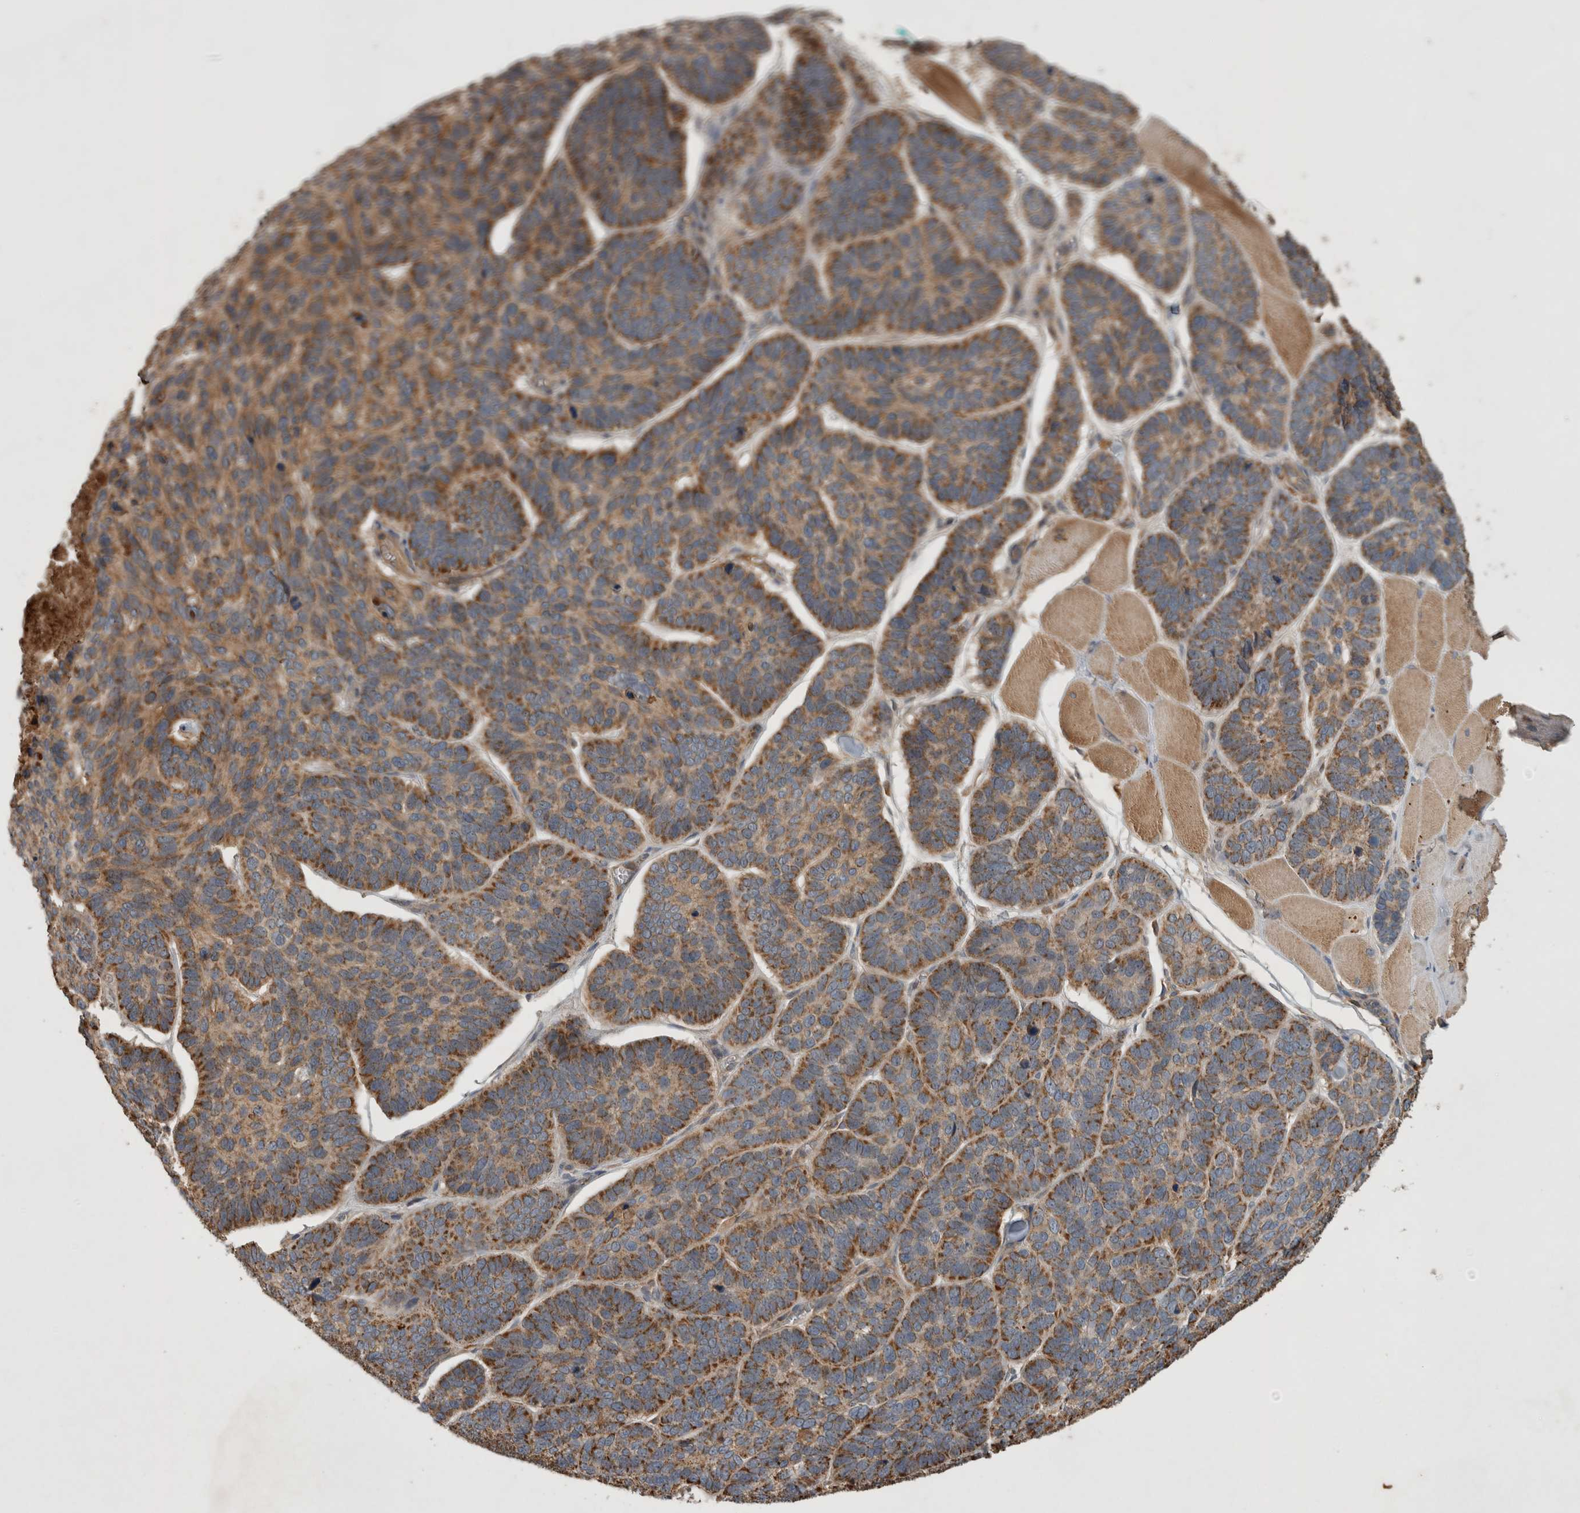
{"staining": {"intensity": "moderate", "quantity": ">75%", "location": "cytoplasmic/membranous"}, "tissue": "skin cancer", "cell_type": "Tumor cells", "image_type": "cancer", "snomed": [{"axis": "morphology", "description": "Basal cell carcinoma"}, {"axis": "topography", "description": "Skin"}], "caption": "Tumor cells demonstrate medium levels of moderate cytoplasmic/membranous expression in approximately >75% of cells in skin cancer.", "gene": "SERAC1", "patient": {"sex": "male", "age": 62}}